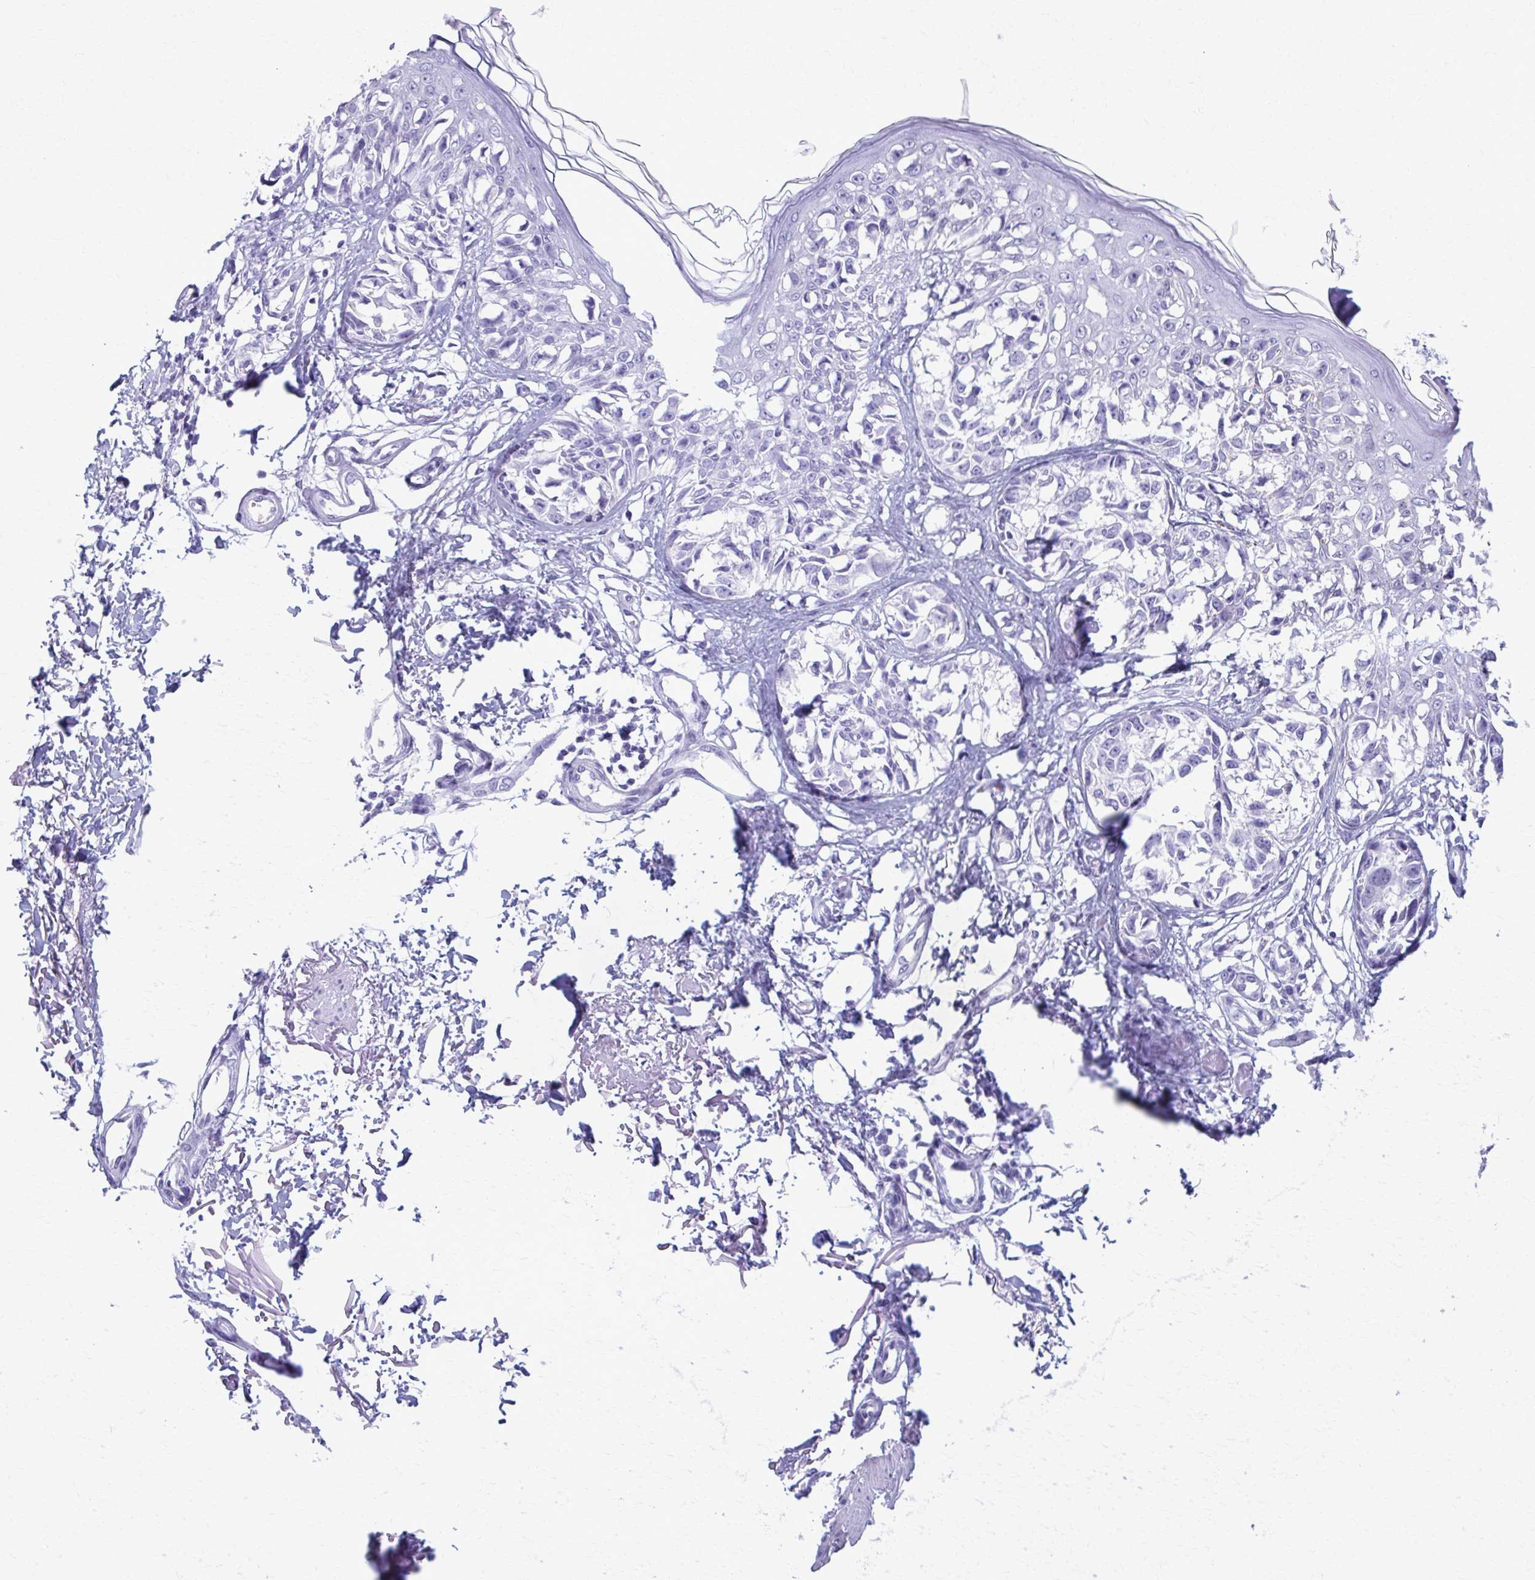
{"staining": {"intensity": "negative", "quantity": "none", "location": "none"}, "tissue": "melanoma", "cell_type": "Tumor cells", "image_type": "cancer", "snomed": [{"axis": "morphology", "description": "Malignant melanoma, NOS"}, {"axis": "topography", "description": "Skin"}], "caption": "Tumor cells show no significant protein positivity in malignant melanoma. The staining is performed using DAB brown chromogen with nuclei counter-stained in using hematoxylin.", "gene": "MPLKIP", "patient": {"sex": "male", "age": 73}}